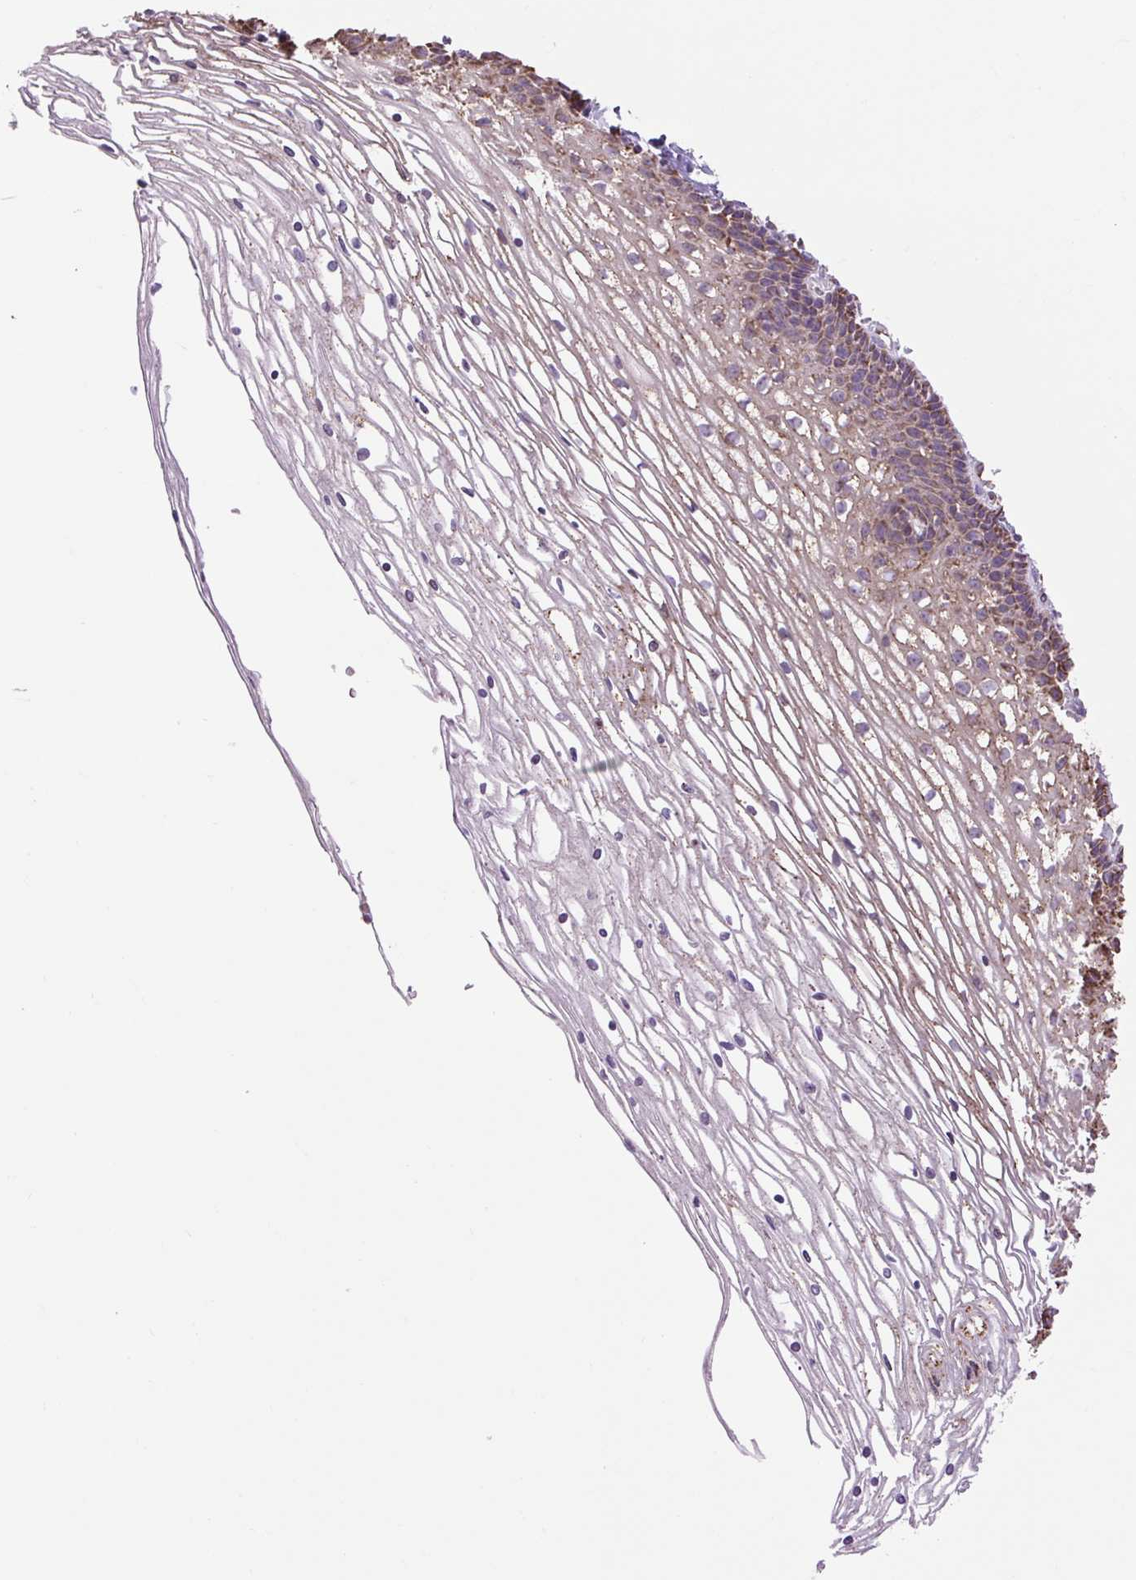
{"staining": {"intensity": "moderate", "quantity": ">75%", "location": "cytoplasmic/membranous"}, "tissue": "cervix", "cell_type": "Glandular cells", "image_type": "normal", "snomed": [{"axis": "morphology", "description": "Normal tissue, NOS"}, {"axis": "topography", "description": "Cervix"}], "caption": "Immunohistochemistry (IHC) of unremarkable cervix shows medium levels of moderate cytoplasmic/membranous expression in approximately >75% of glandular cells.", "gene": "PLCG1", "patient": {"sex": "female", "age": 36}}